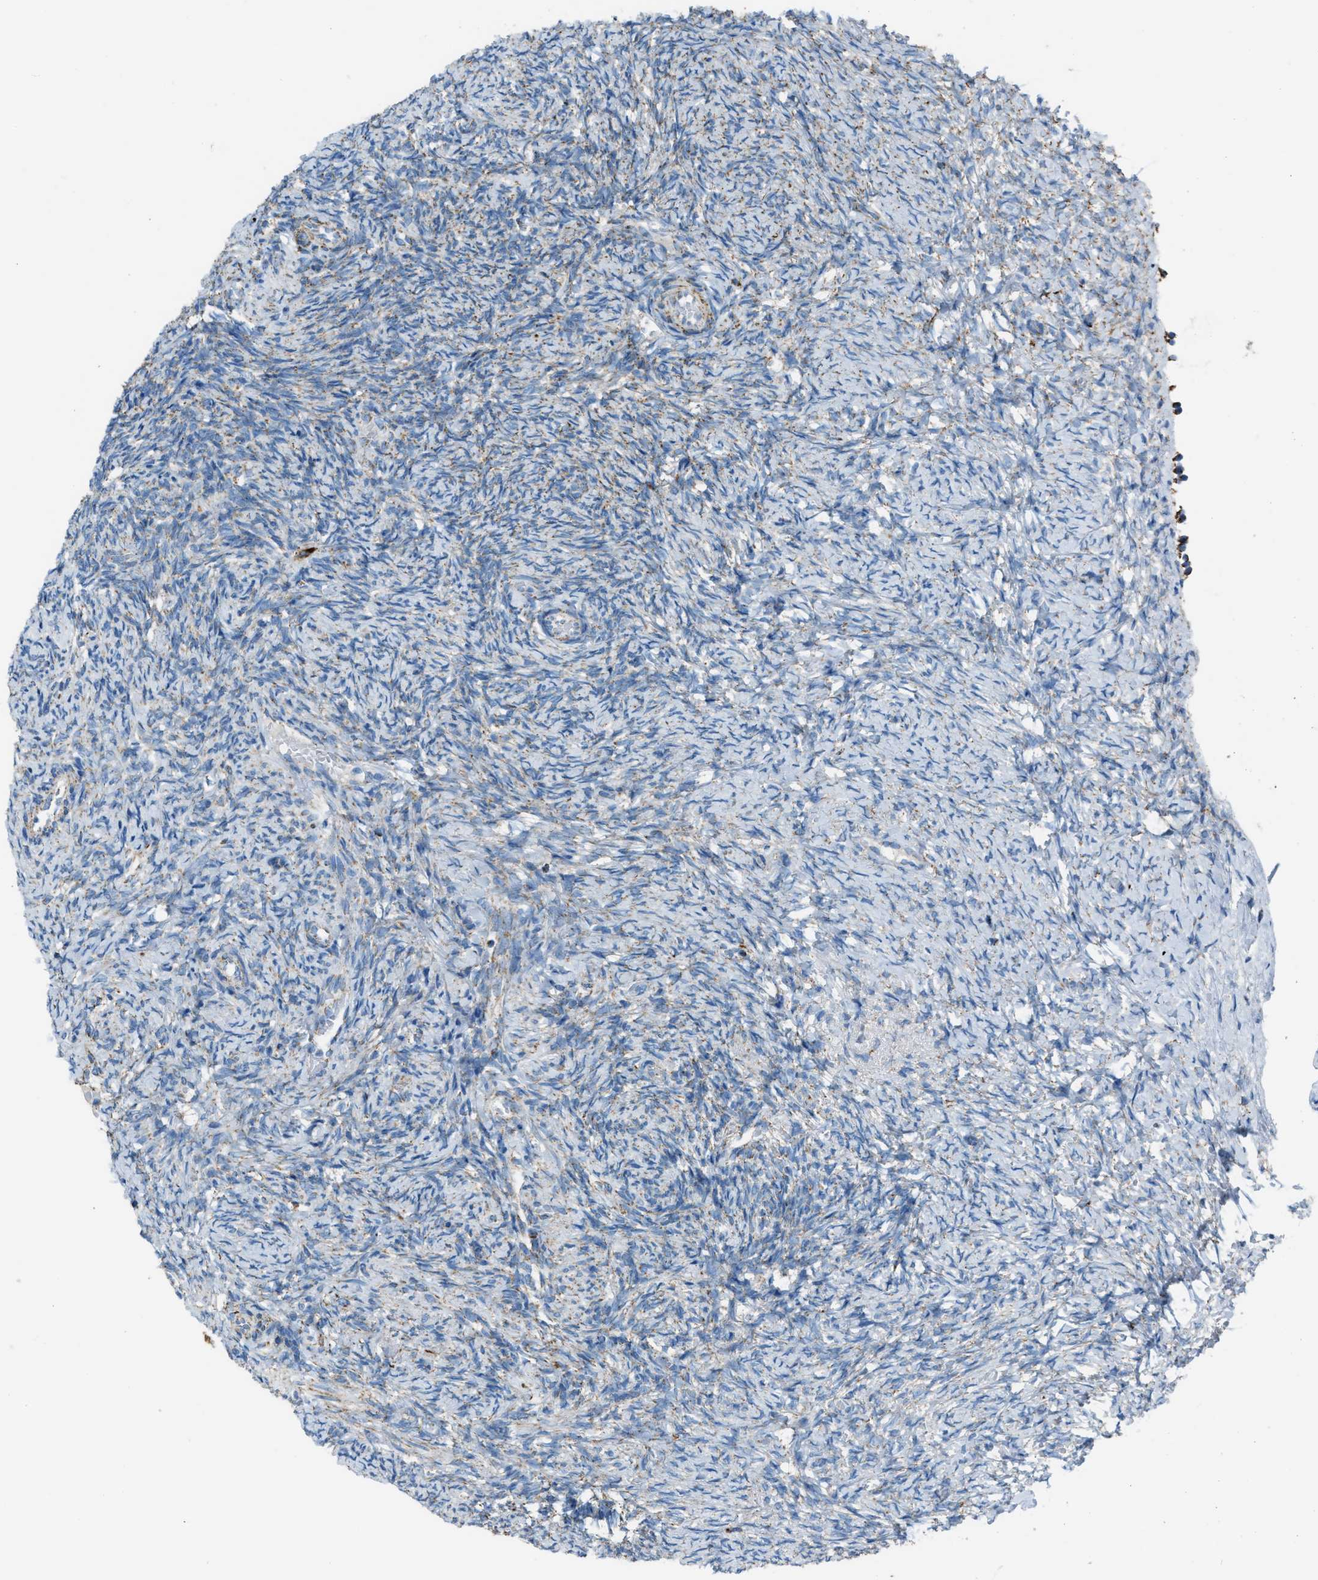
{"staining": {"intensity": "strong", "quantity": ">75%", "location": "cytoplasmic/membranous"}, "tissue": "ovary", "cell_type": "Follicle cells", "image_type": "normal", "snomed": [{"axis": "morphology", "description": "Normal tissue, NOS"}, {"axis": "topography", "description": "Ovary"}], "caption": "Approximately >75% of follicle cells in normal ovary exhibit strong cytoplasmic/membranous protein staining as visualized by brown immunohistochemical staining.", "gene": "MDH2", "patient": {"sex": "female", "age": 41}}